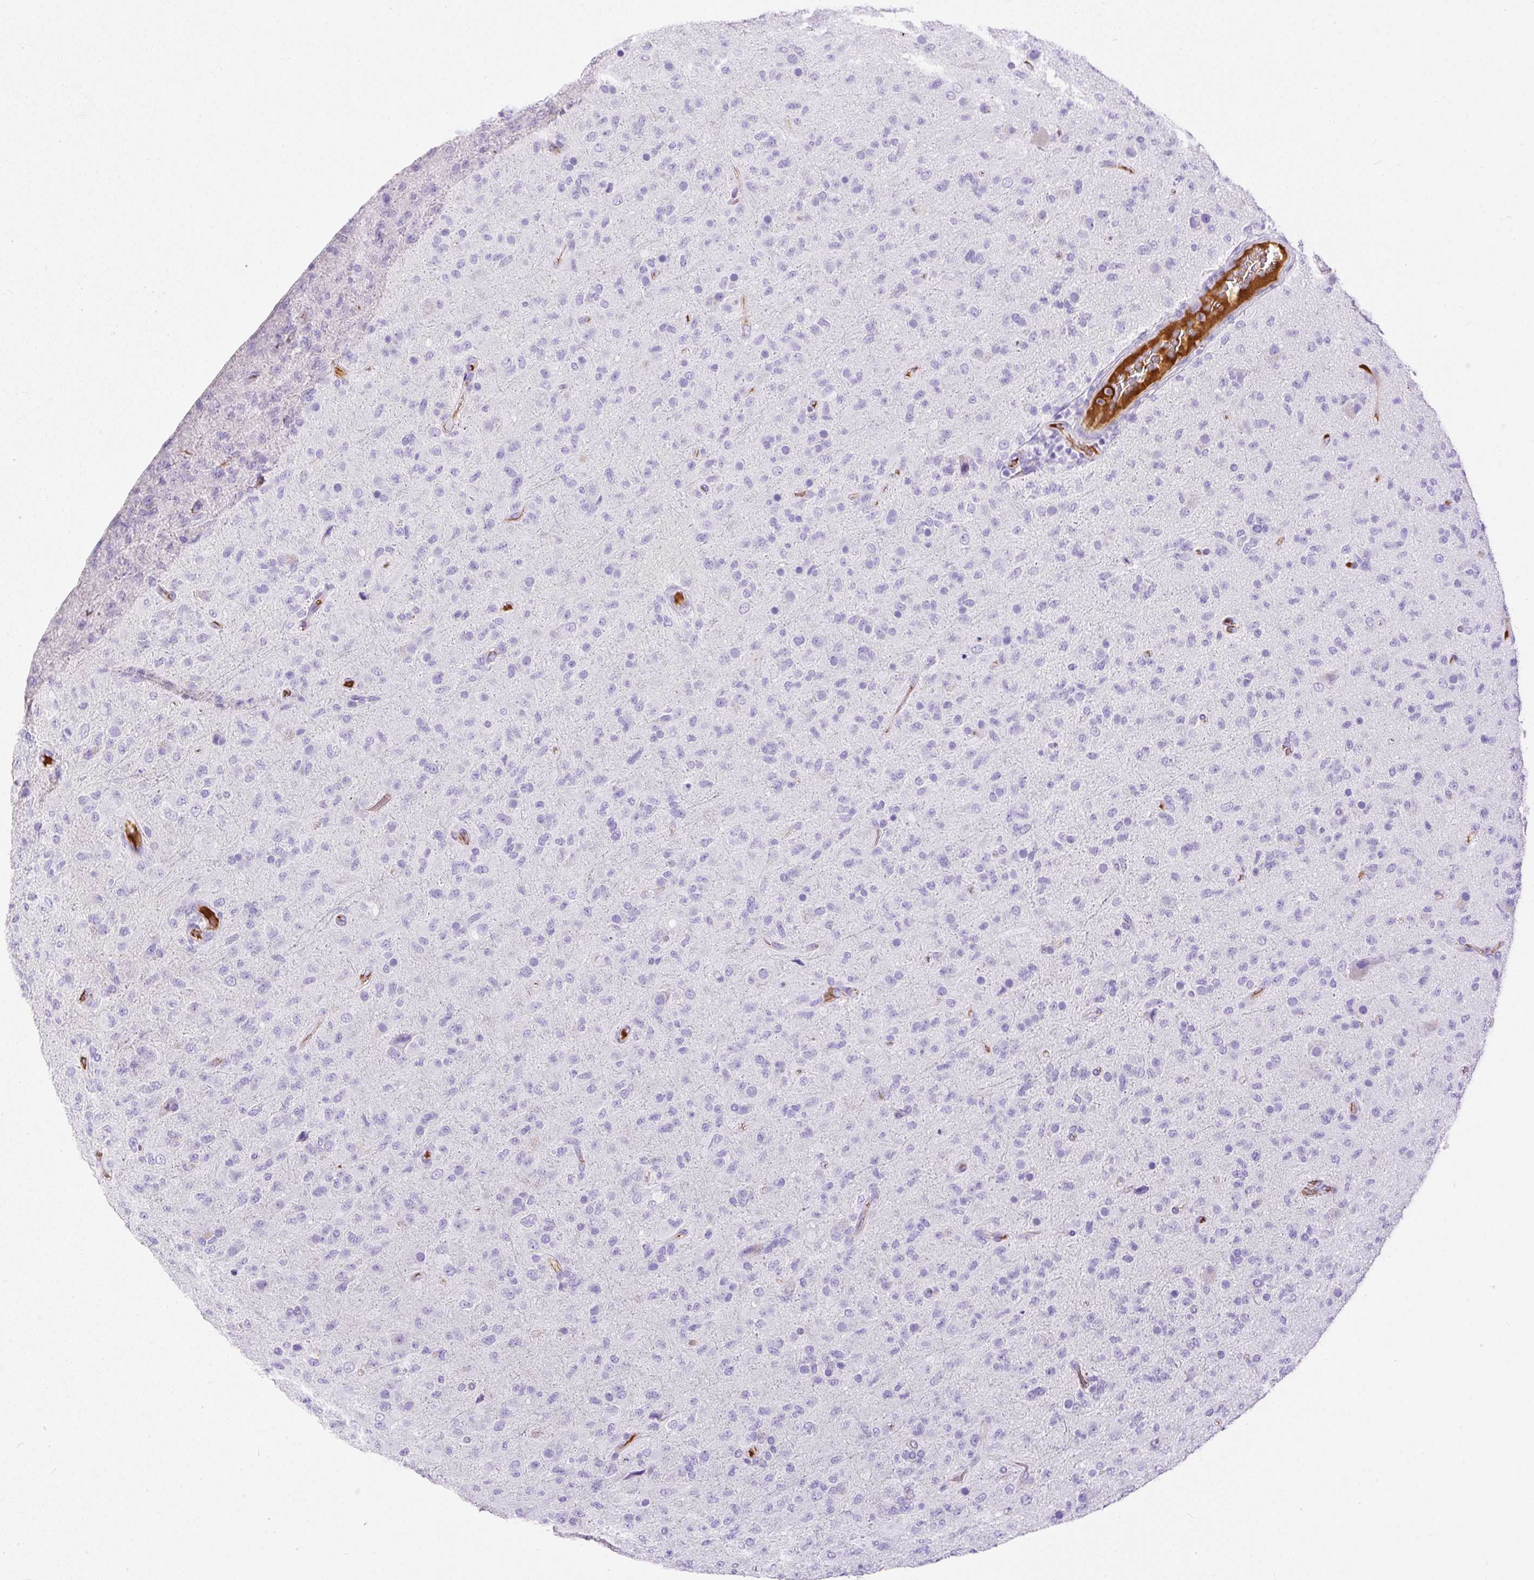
{"staining": {"intensity": "negative", "quantity": "none", "location": "none"}, "tissue": "glioma", "cell_type": "Tumor cells", "image_type": "cancer", "snomed": [{"axis": "morphology", "description": "Glioma, malignant, Low grade"}, {"axis": "topography", "description": "Brain"}], "caption": "Immunohistochemistry of low-grade glioma (malignant) displays no expression in tumor cells.", "gene": "APCS", "patient": {"sex": "male", "age": 65}}